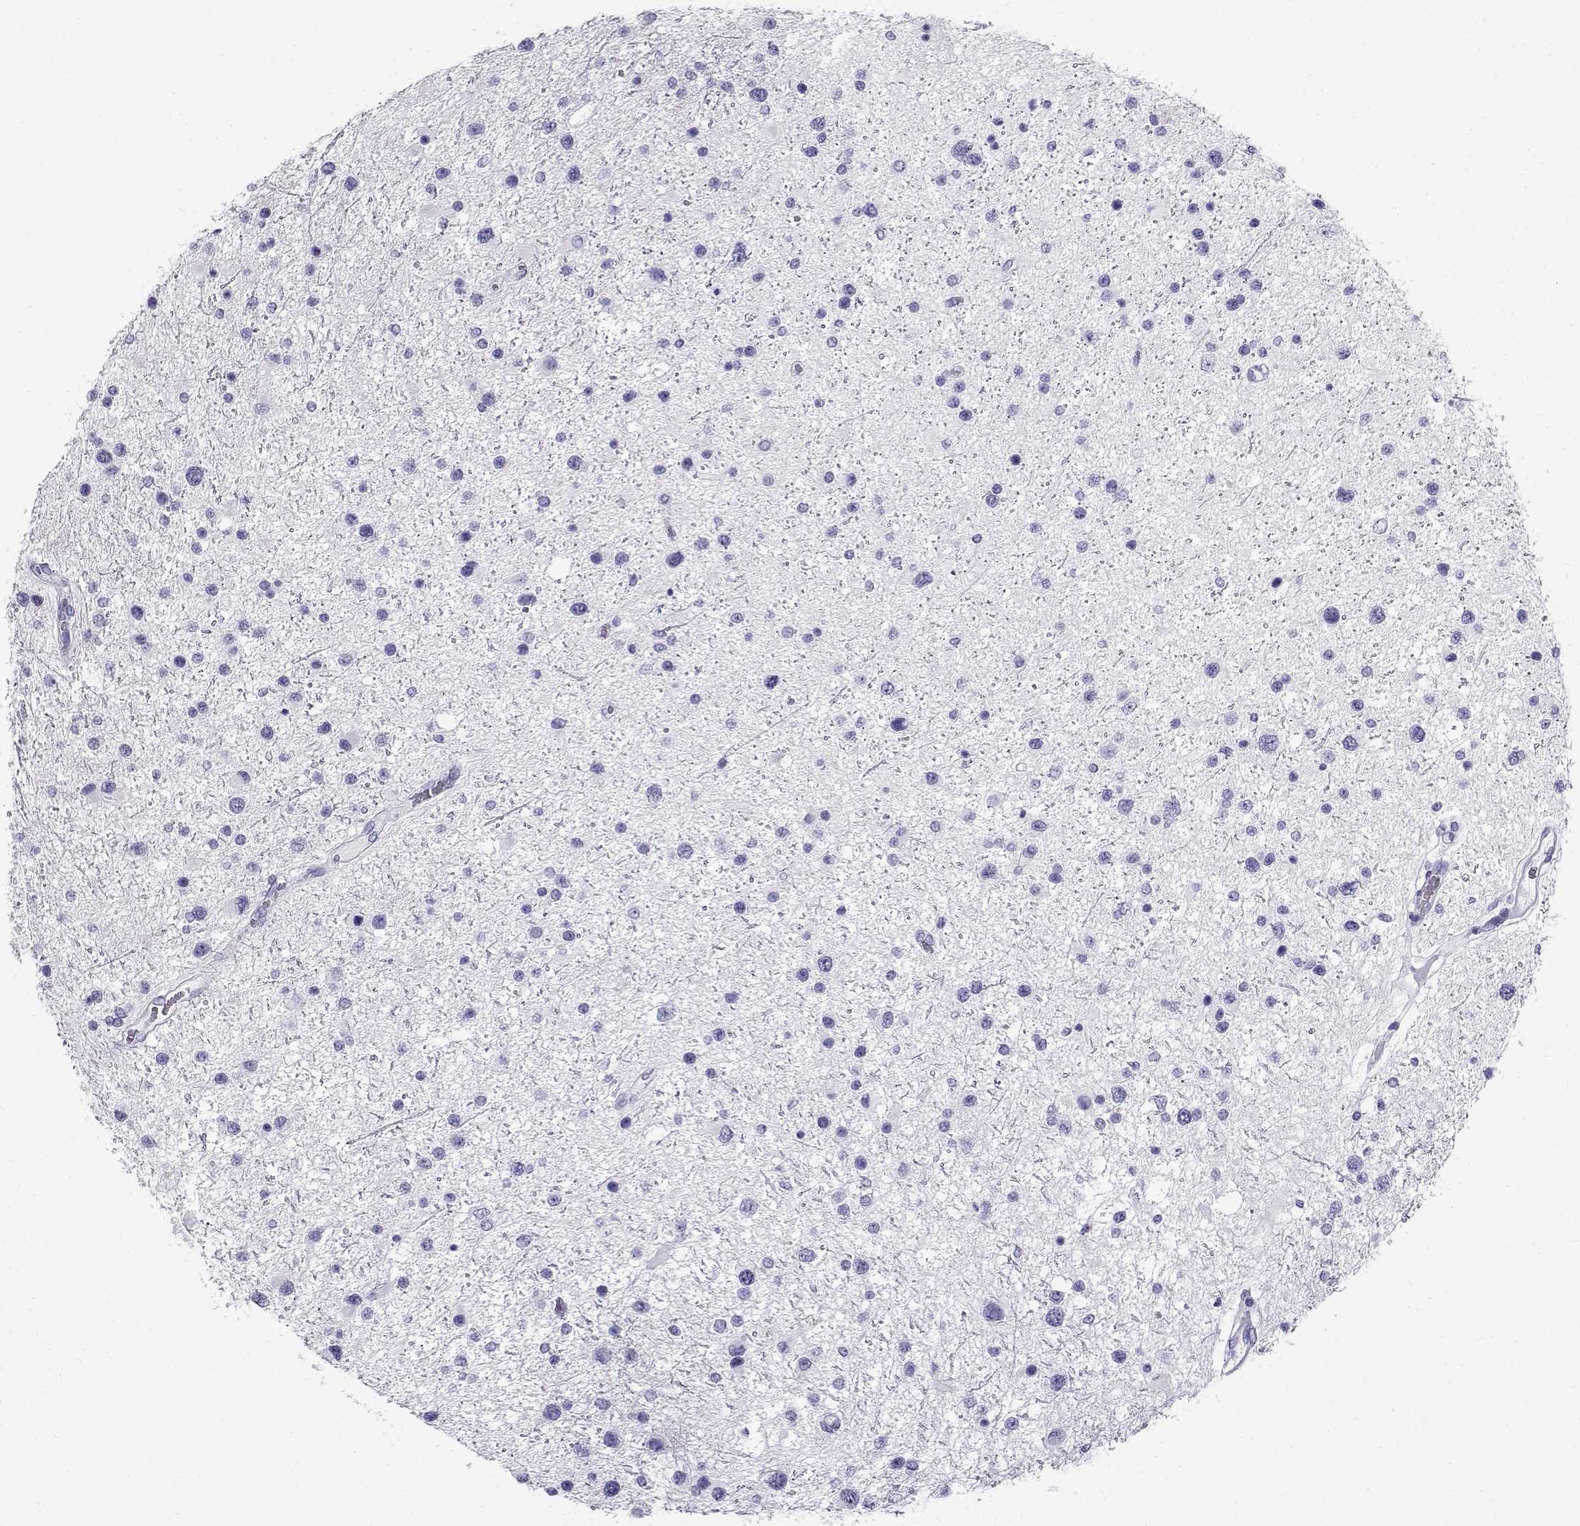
{"staining": {"intensity": "negative", "quantity": "none", "location": "none"}, "tissue": "glioma", "cell_type": "Tumor cells", "image_type": "cancer", "snomed": [{"axis": "morphology", "description": "Glioma, malignant, Low grade"}, {"axis": "topography", "description": "Brain"}], "caption": "Immunohistochemistry (IHC) photomicrograph of neoplastic tissue: human glioma stained with DAB demonstrates no significant protein staining in tumor cells.", "gene": "CABS1", "patient": {"sex": "female", "age": 32}}